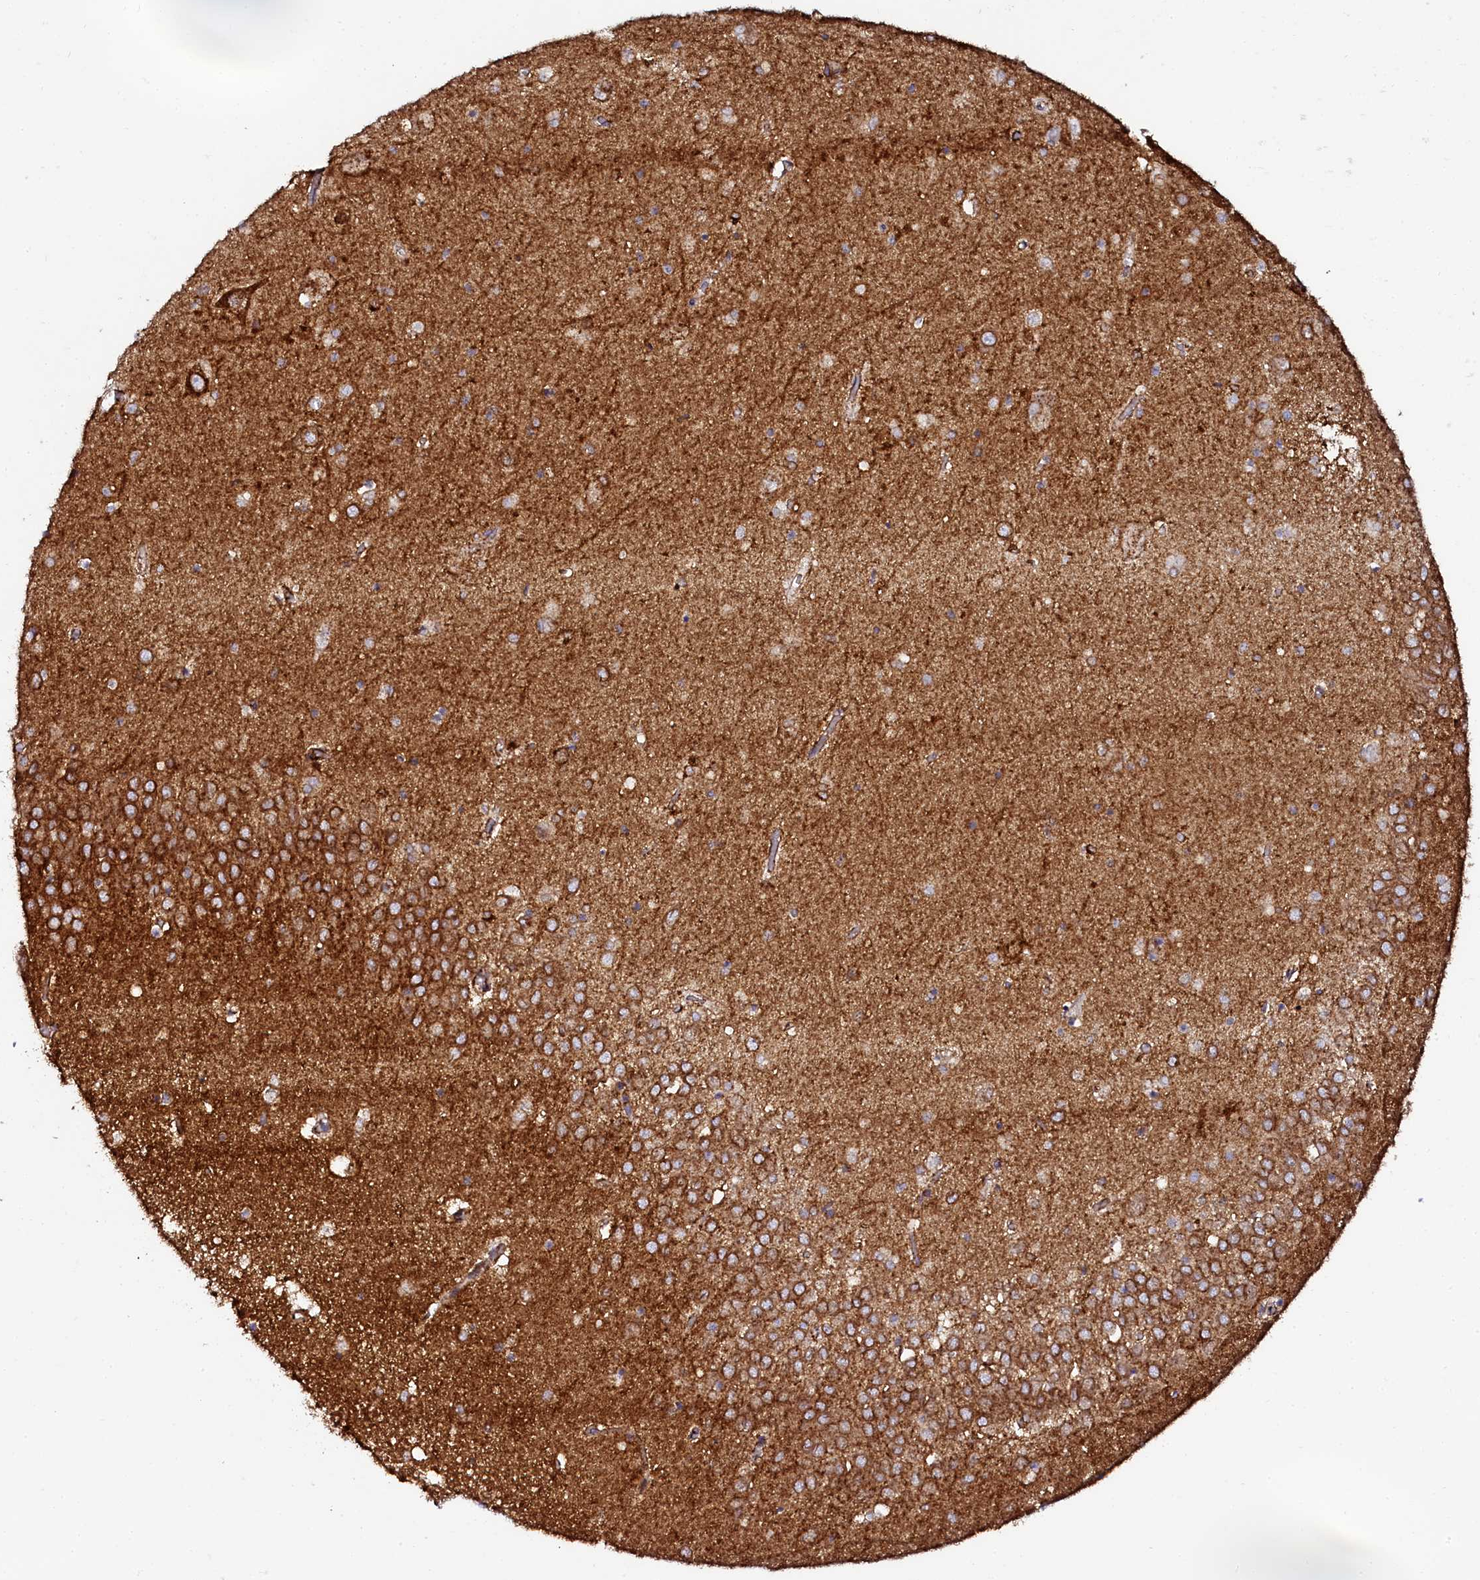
{"staining": {"intensity": "moderate", "quantity": "<25%", "location": "cytoplasmic/membranous"}, "tissue": "hippocampus", "cell_type": "Glial cells", "image_type": "normal", "snomed": [{"axis": "morphology", "description": "Normal tissue, NOS"}, {"axis": "topography", "description": "Hippocampus"}], "caption": "A high-resolution image shows immunohistochemistry (IHC) staining of benign hippocampus, which displays moderate cytoplasmic/membranous positivity in approximately <25% of glial cells. The protein of interest is stained brown, and the nuclei are stained in blue (DAB (3,3'-diaminobenzidine) IHC with brightfield microscopy, high magnification).", "gene": "AAAS", "patient": {"sex": "male", "age": 70}}